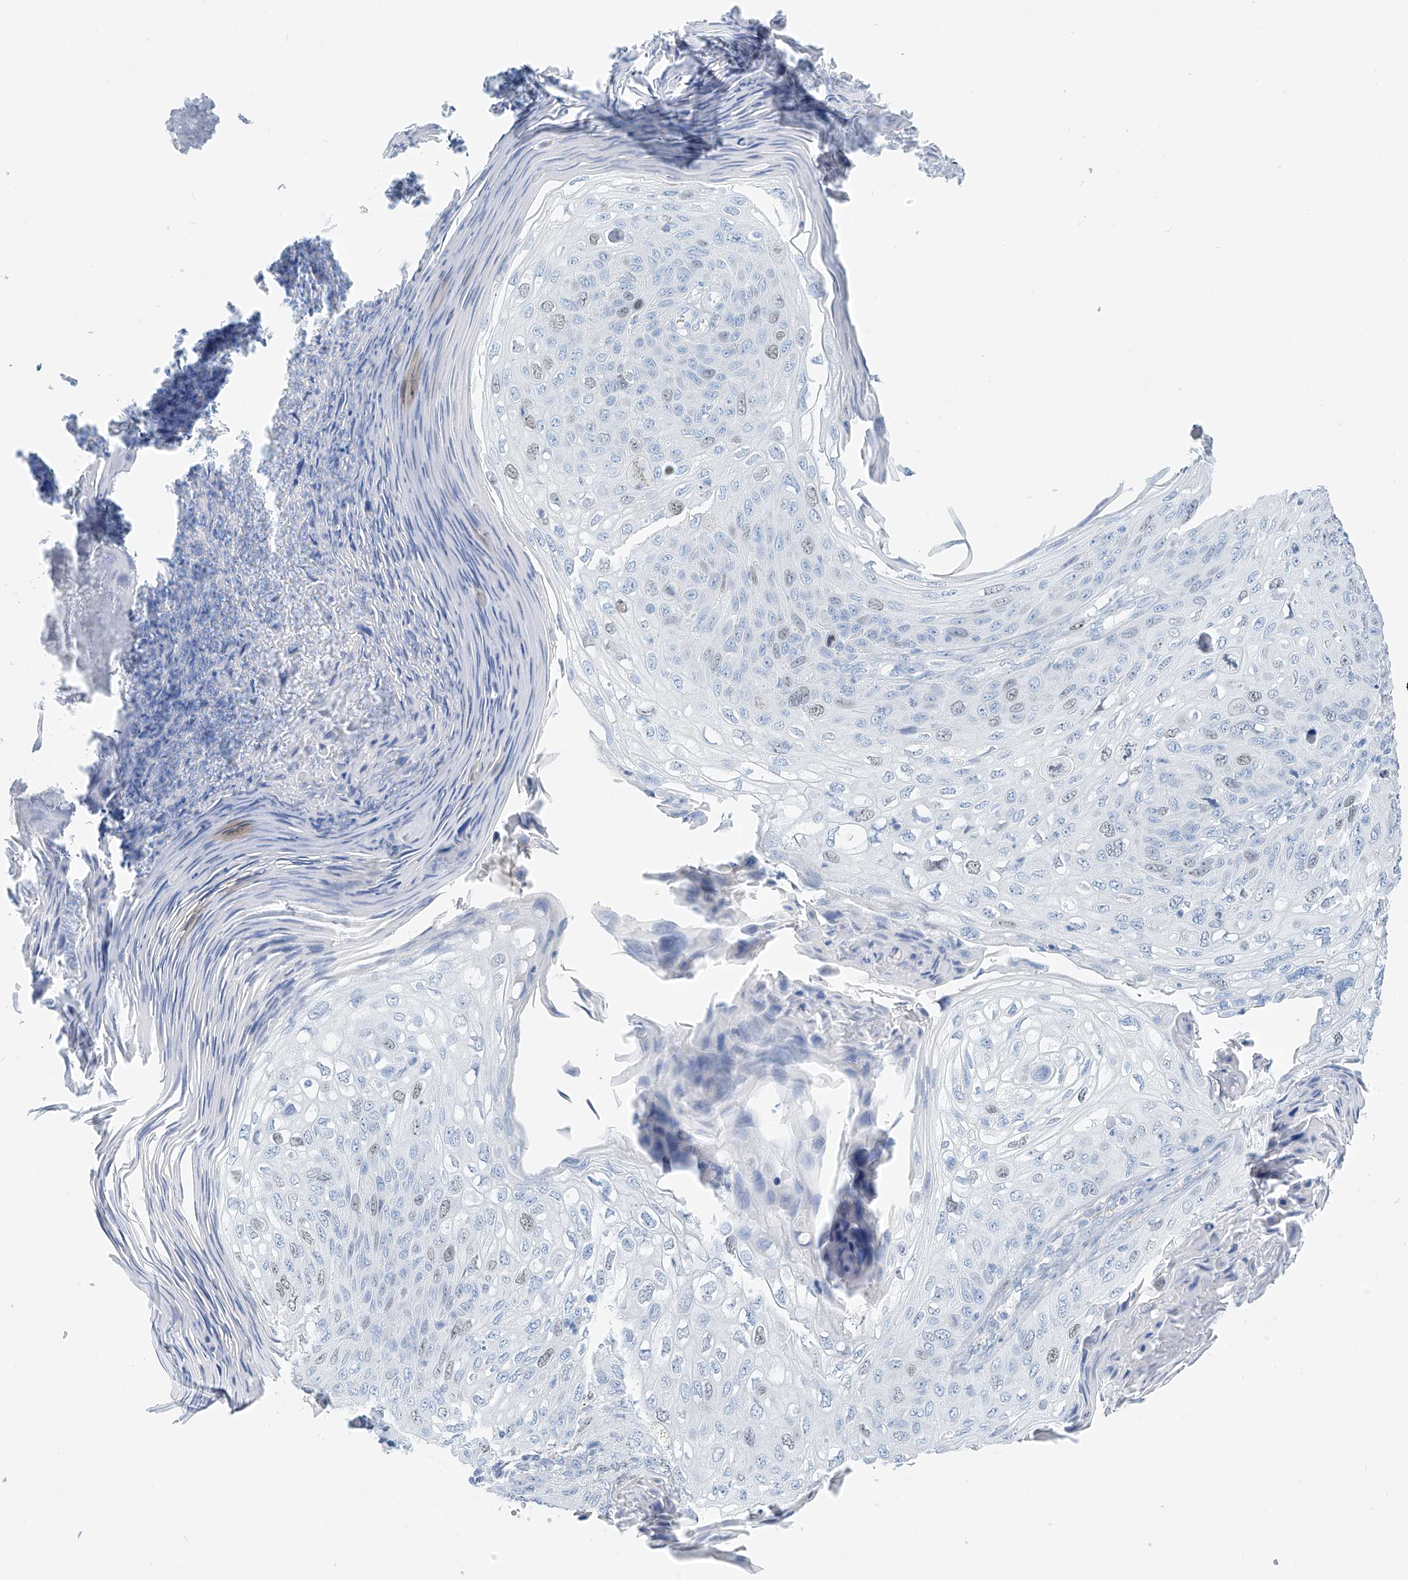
{"staining": {"intensity": "weak", "quantity": "<25%", "location": "nuclear"}, "tissue": "skin cancer", "cell_type": "Tumor cells", "image_type": "cancer", "snomed": [{"axis": "morphology", "description": "Squamous cell carcinoma, NOS"}, {"axis": "topography", "description": "Skin"}], "caption": "Tumor cells show no significant protein positivity in squamous cell carcinoma (skin).", "gene": "SGO2", "patient": {"sex": "female", "age": 90}}